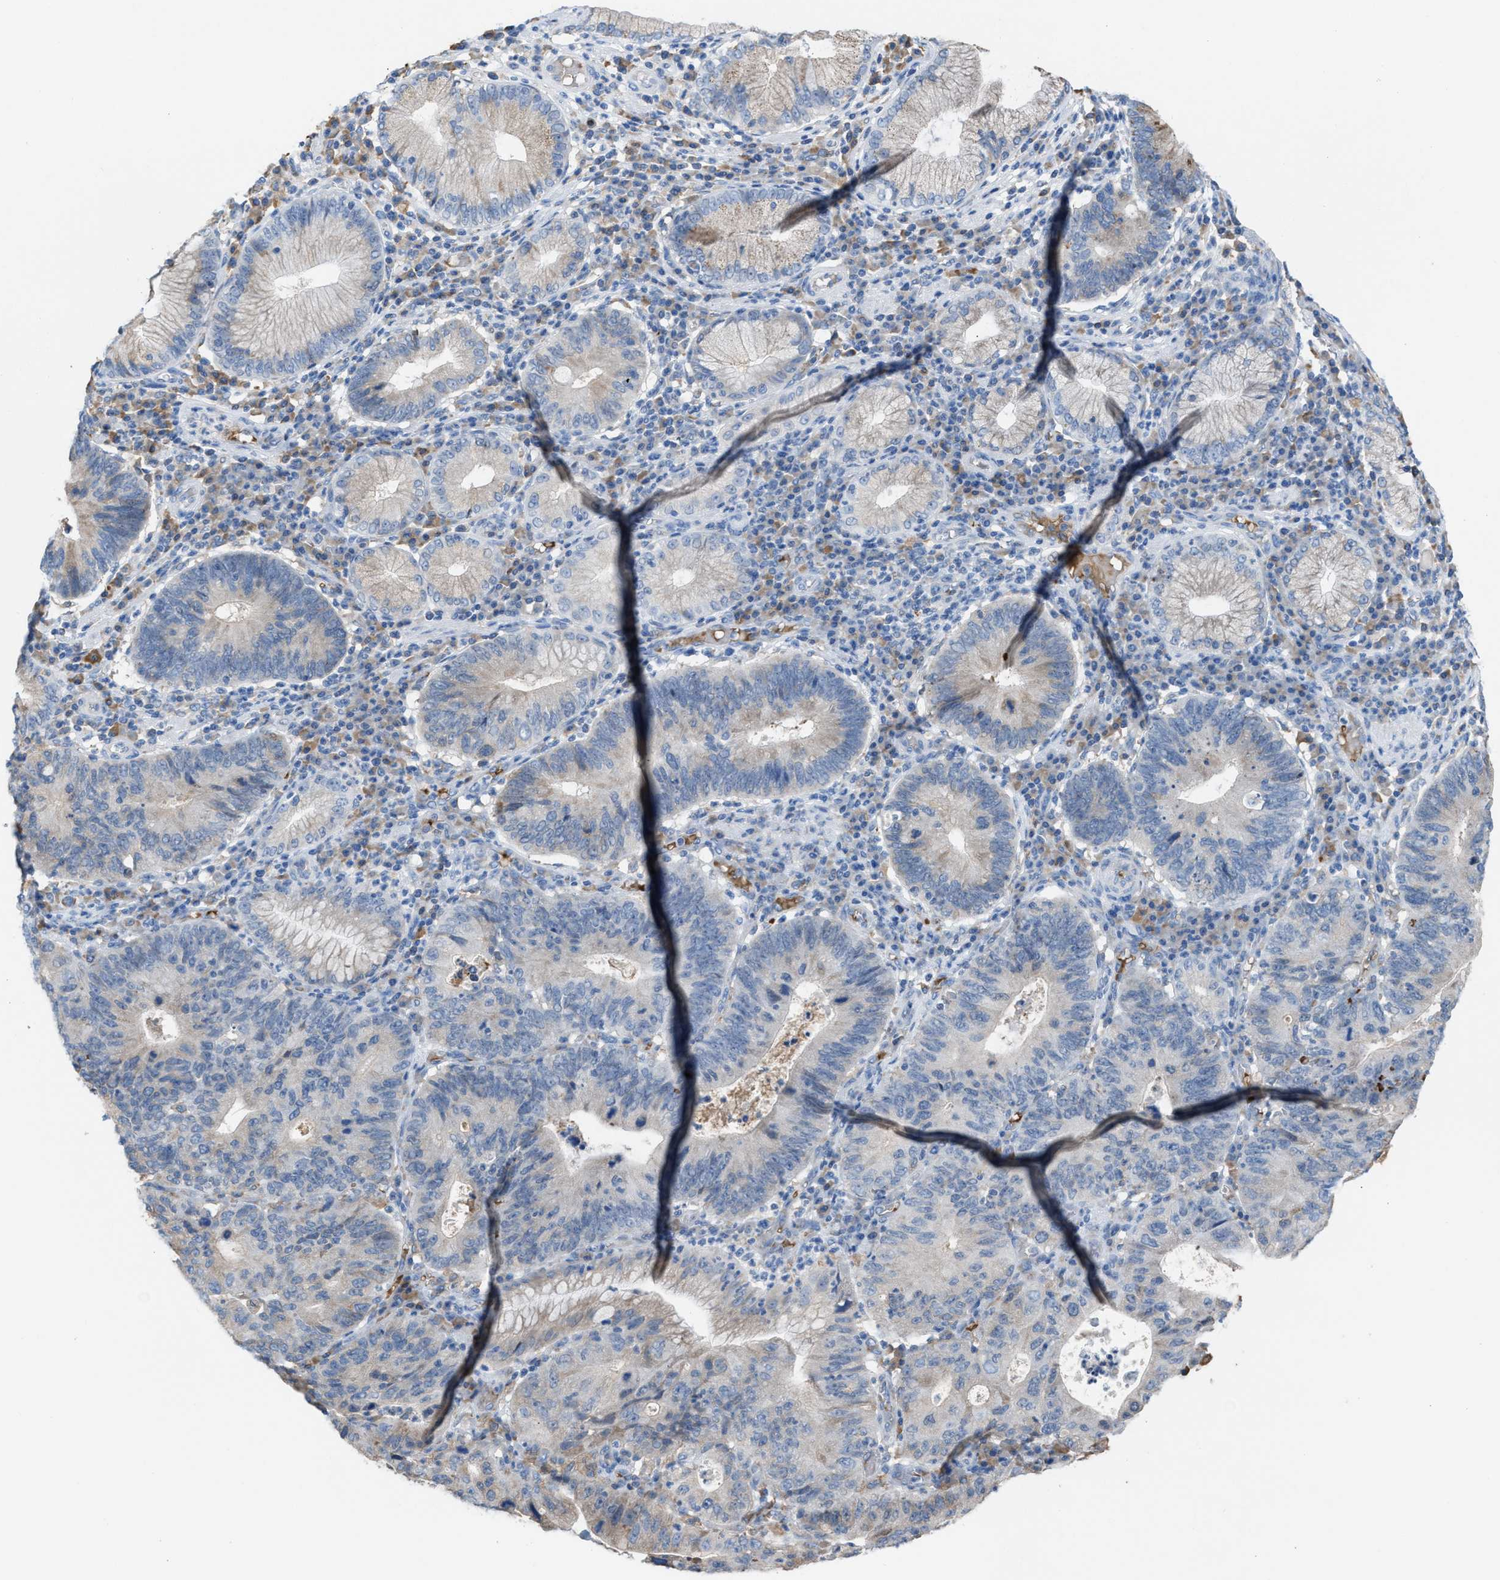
{"staining": {"intensity": "negative", "quantity": "none", "location": "none"}, "tissue": "stomach cancer", "cell_type": "Tumor cells", "image_type": "cancer", "snomed": [{"axis": "morphology", "description": "Adenocarcinoma, NOS"}, {"axis": "topography", "description": "Stomach"}], "caption": "Adenocarcinoma (stomach) was stained to show a protein in brown. There is no significant expression in tumor cells. Brightfield microscopy of immunohistochemistry stained with DAB (3,3'-diaminobenzidine) (brown) and hematoxylin (blue), captured at high magnification.", "gene": "CA3", "patient": {"sex": "male", "age": 59}}